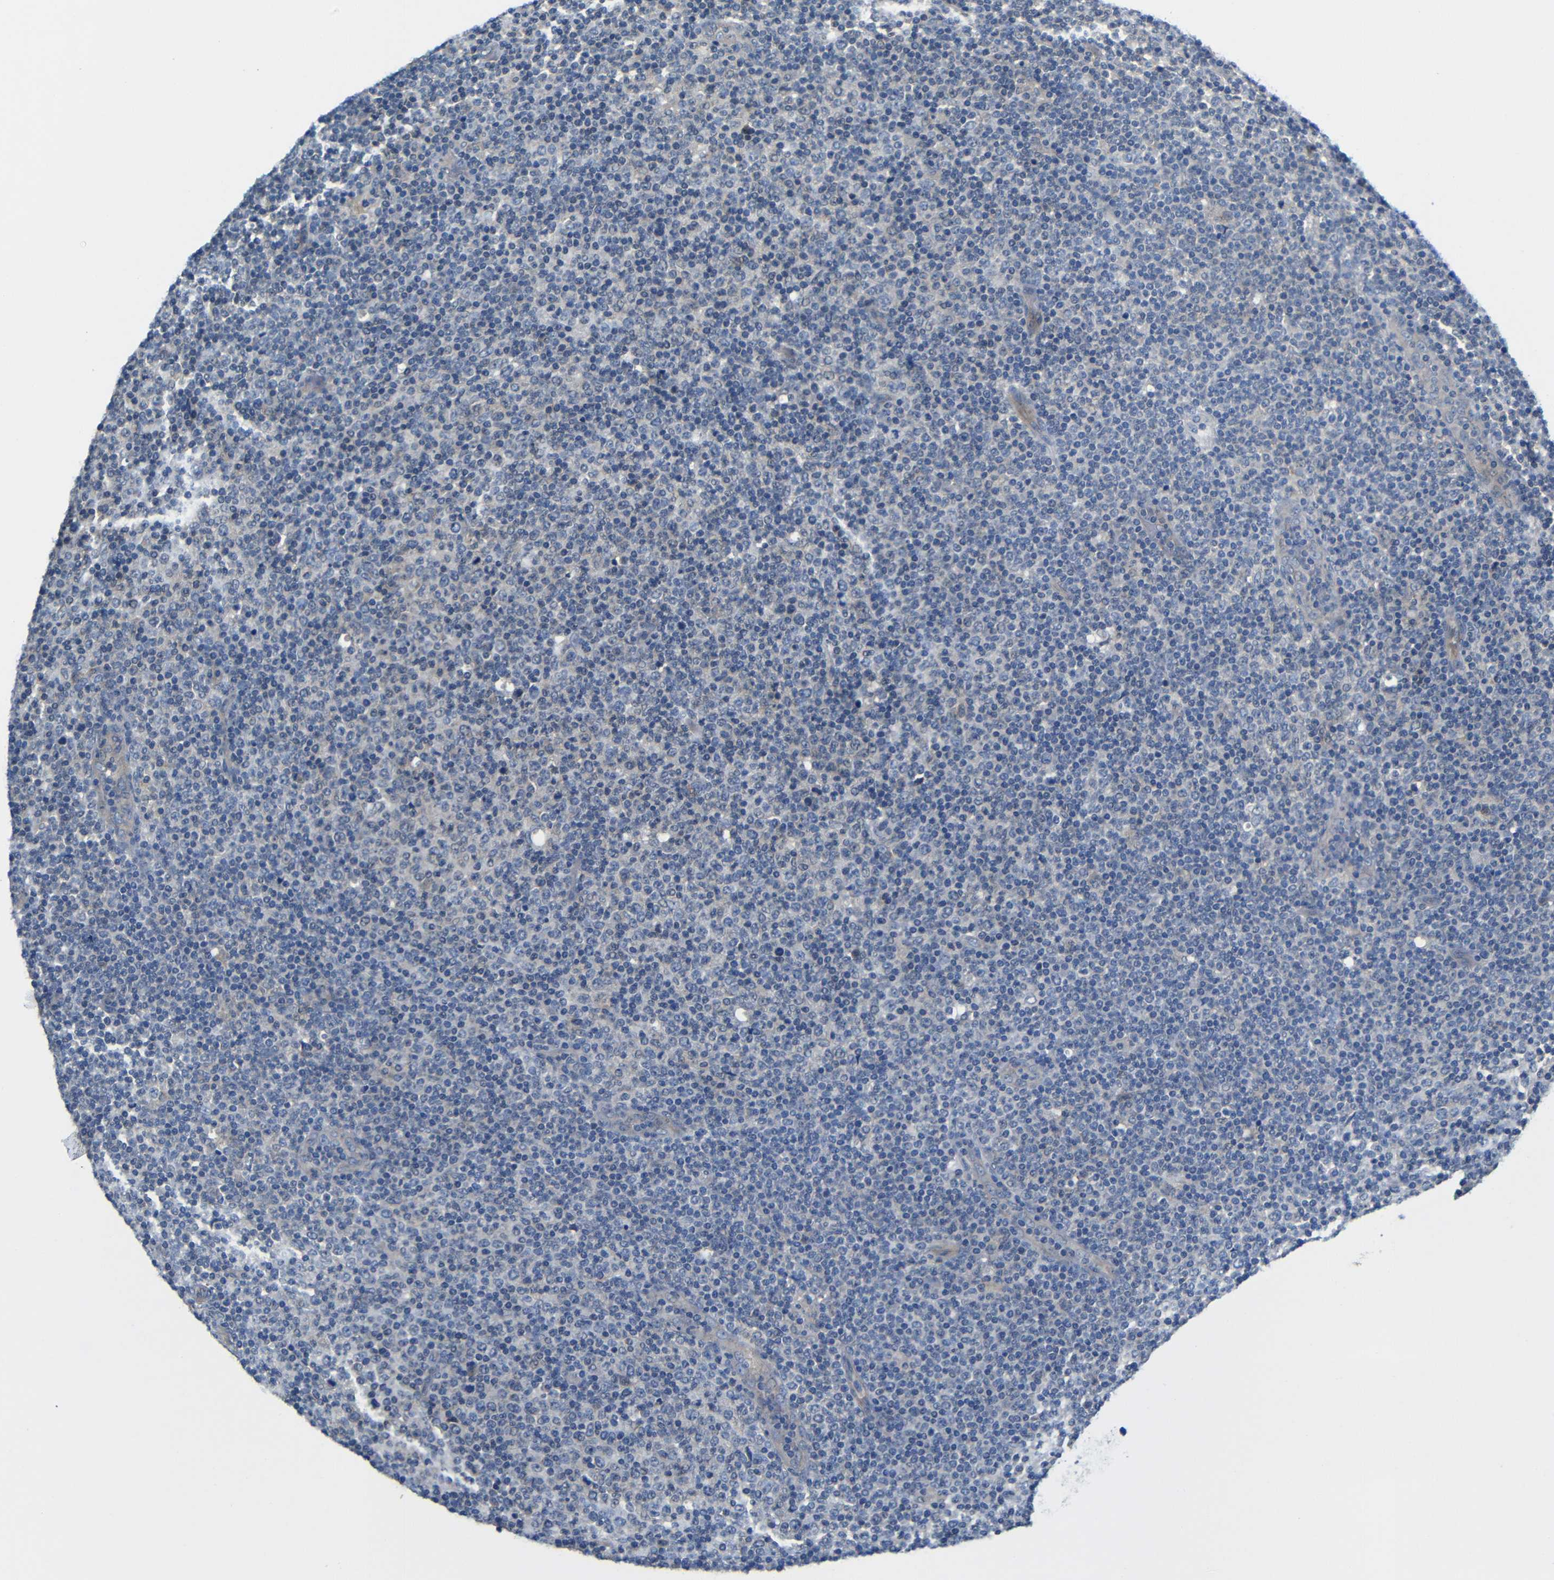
{"staining": {"intensity": "negative", "quantity": "none", "location": "none"}, "tissue": "lymphoma", "cell_type": "Tumor cells", "image_type": "cancer", "snomed": [{"axis": "morphology", "description": "Malignant lymphoma, non-Hodgkin's type, Low grade"}, {"axis": "topography", "description": "Lymph node"}], "caption": "Immunohistochemistry (IHC) of human lymphoma displays no expression in tumor cells. (Stains: DAB (3,3'-diaminobenzidine) IHC with hematoxylin counter stain, Microscopy: brightfield microscopy at high magnification).", "gene": "ZNF90", "patient": {"sex": "male", "age": 70}}